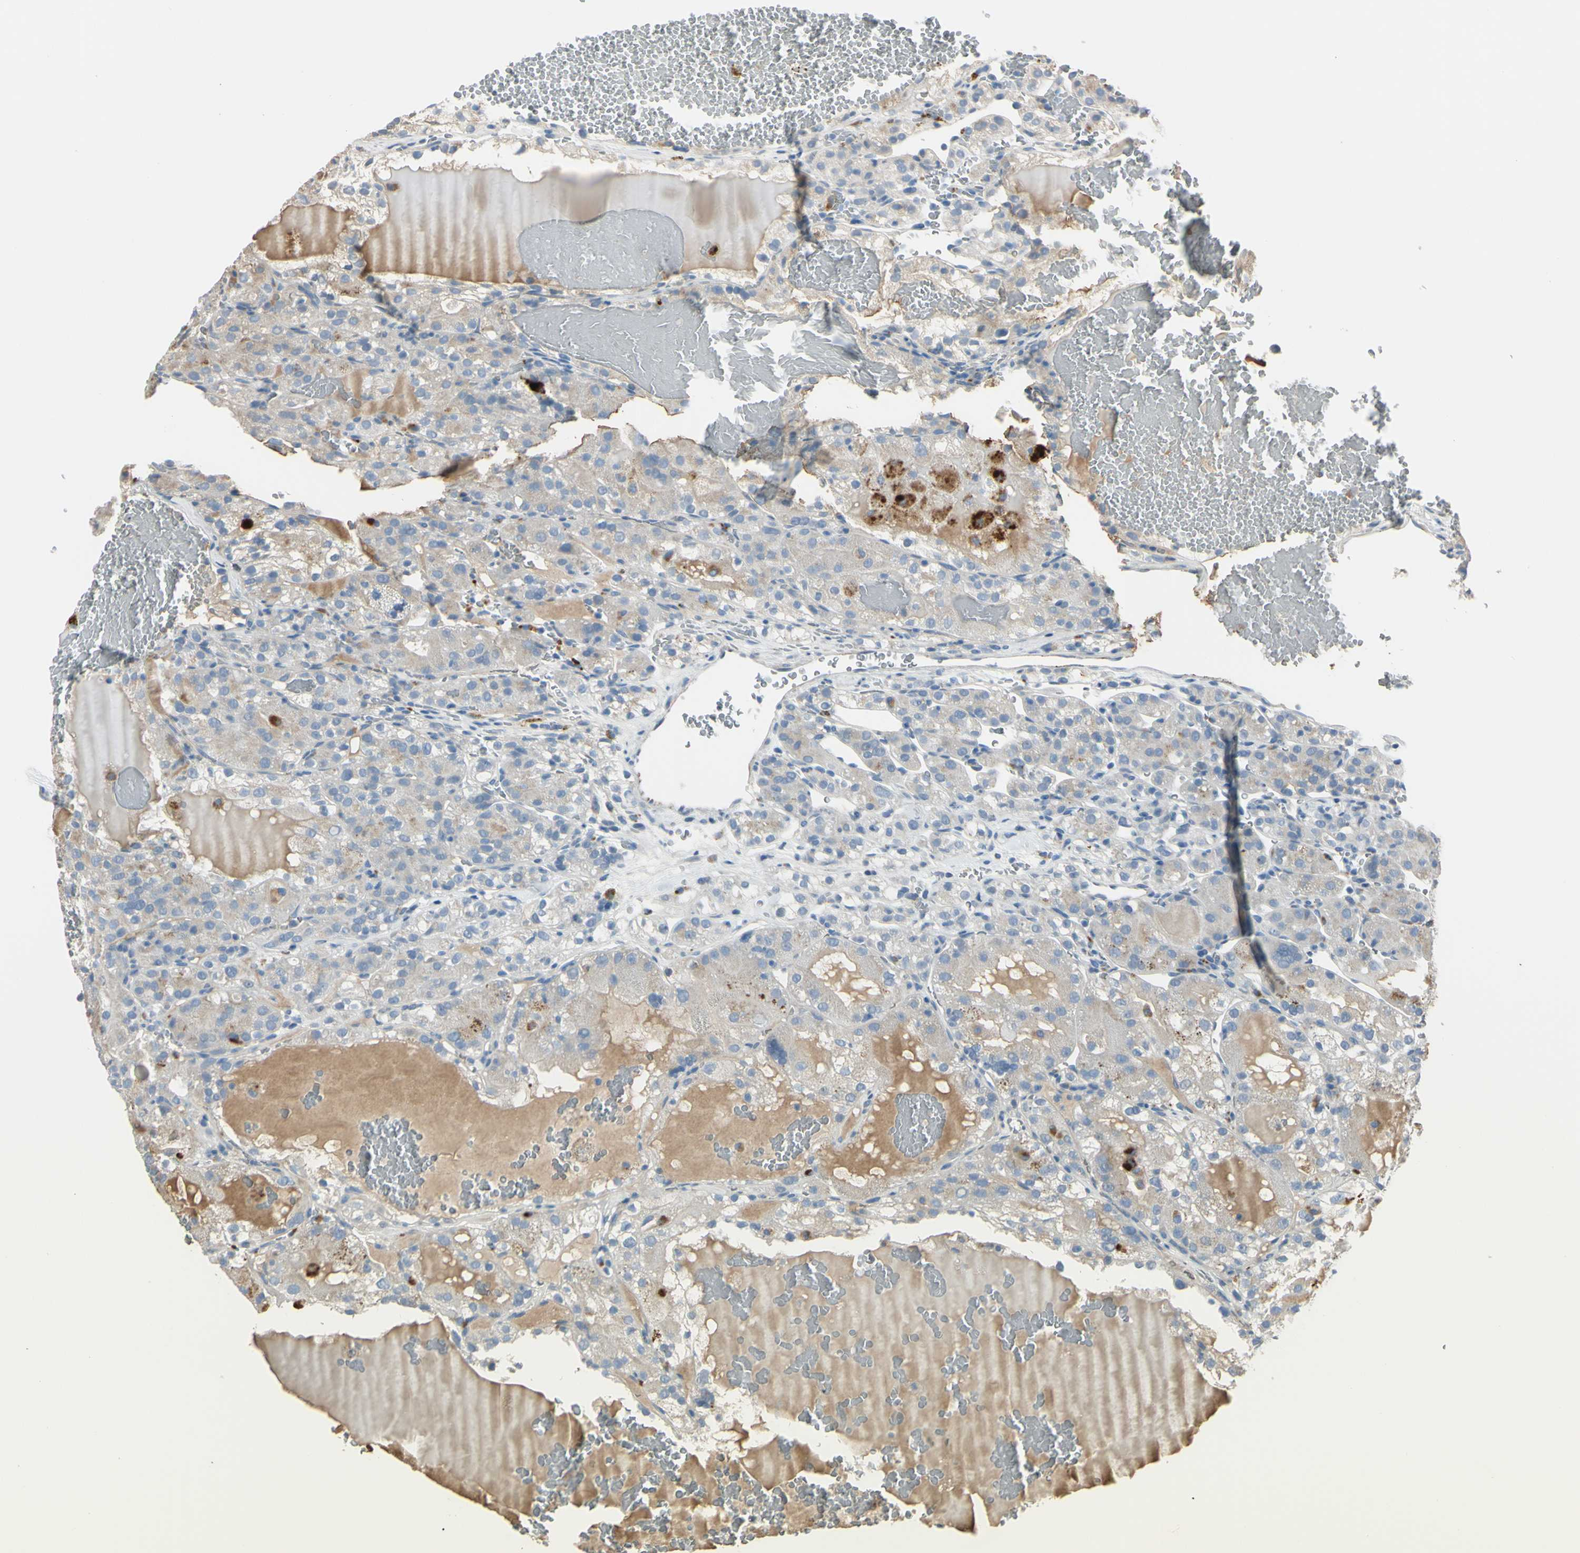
{"staining": {"intensity": "weak", "quantity": ">75%", "location": "cytoplasmic/membranous"}, "tissue": "renal cancer", "cell_type": "Tumor cells", "image_type": "cancer", "snomed": [{"axis": "morphology", "description": "Normal tissue, NOS"}, {"axis": "morphology", "description": "Adenocarcinoma, NOS"}, {"axis": "topography", "description": "Kidney"}], "caption": "Human renal adenocarcinoma stained with a brown dye displays weak cytoplasmic/membranous positive staining in approximately >75% of tumor cells.", "gene": "ANGPTL1", "patient": {"sex": "male", "age": 61}}